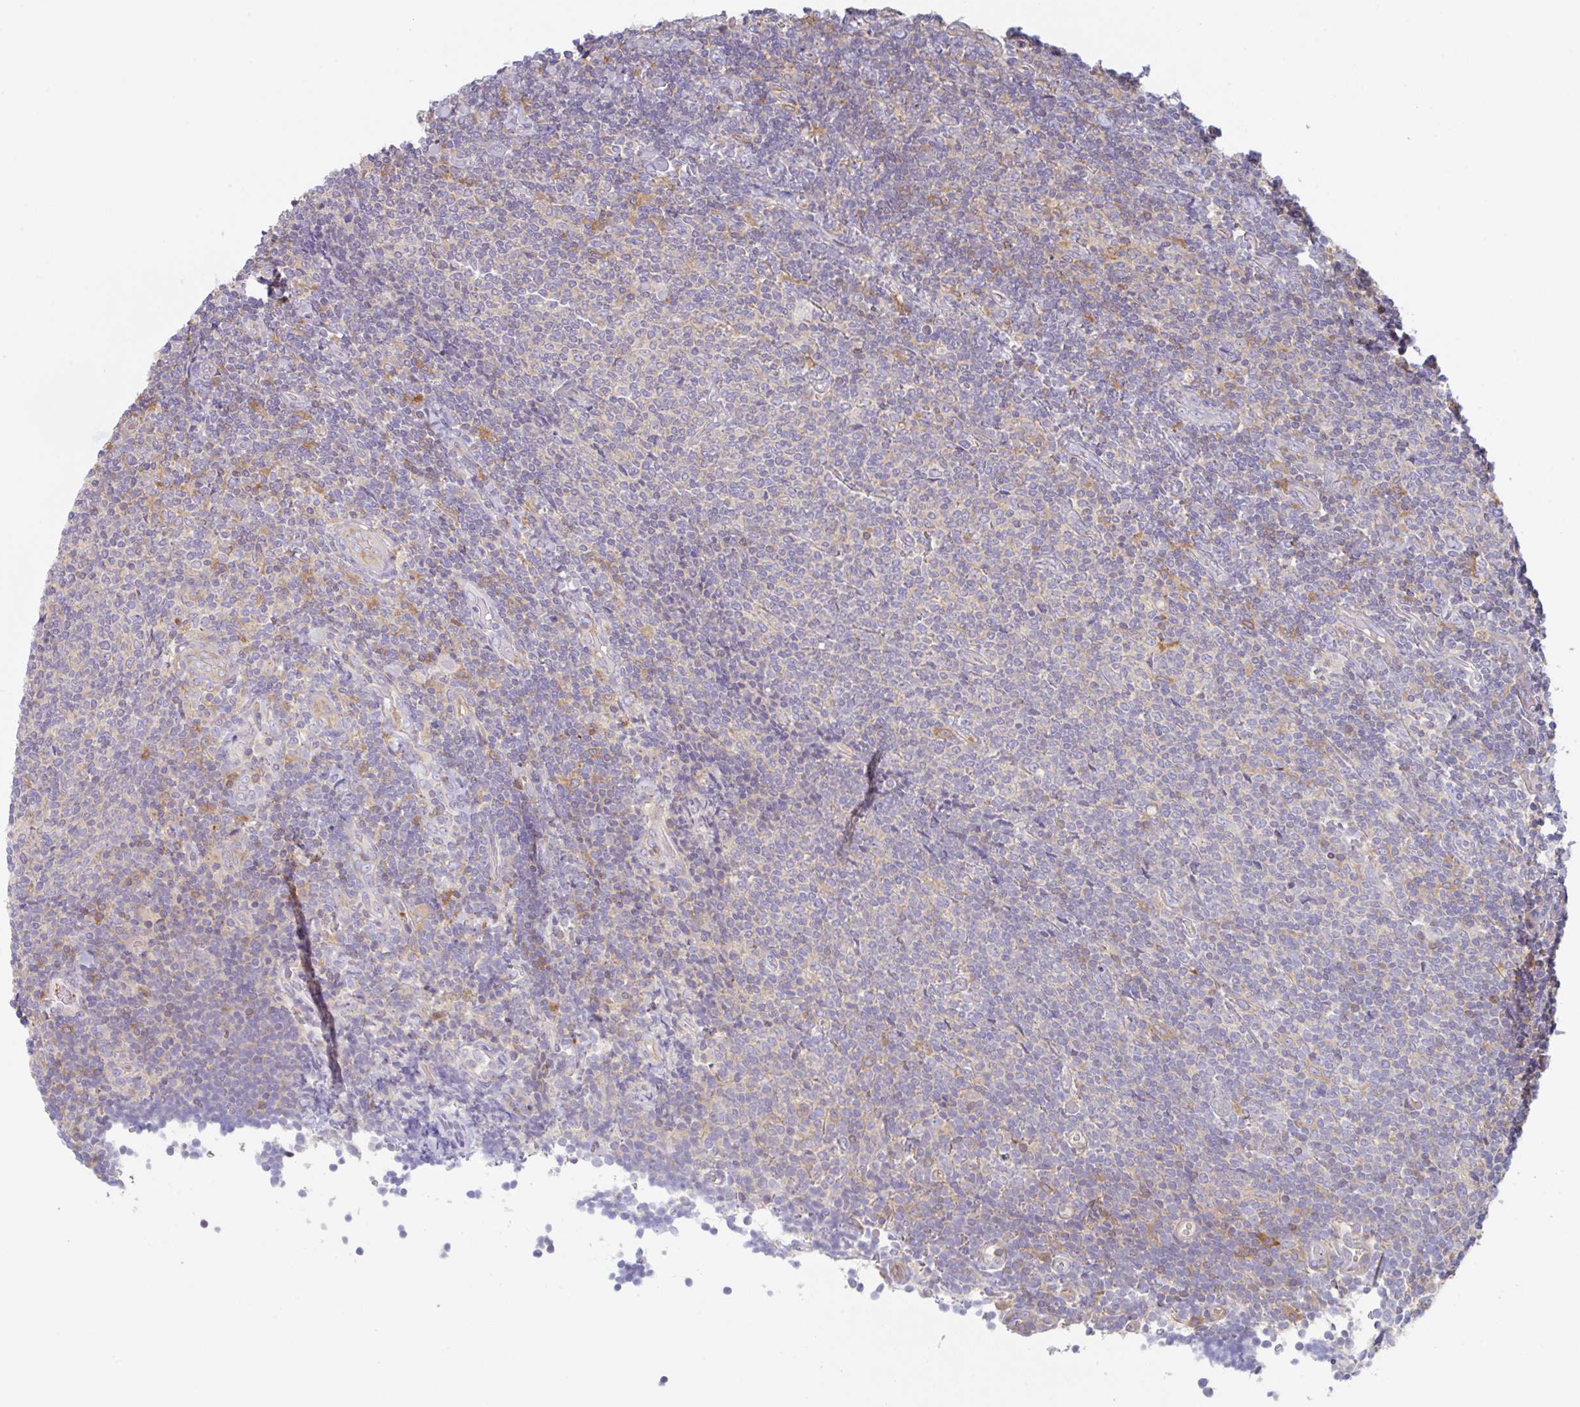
{"staining": {"intensity": "negative", "quantity": "none", "location": "none"}, "tissue": "lymphoma", "cell_type": "Tumor cells", "image_type": "cancer", "snomed": [{"axis": "morphology", "description": "Malignant lymphoma, non-Hodgkin's type, Low grade"}, {"axis": "topography", "description": "Lymph node"}], "caption": "This is a histopathology image of immunohistochemistry staining of lymphoma, which shows no staining in tumor cells.", "gene": "AMPD2", "patient": {"sex": "male", "age": 52}}